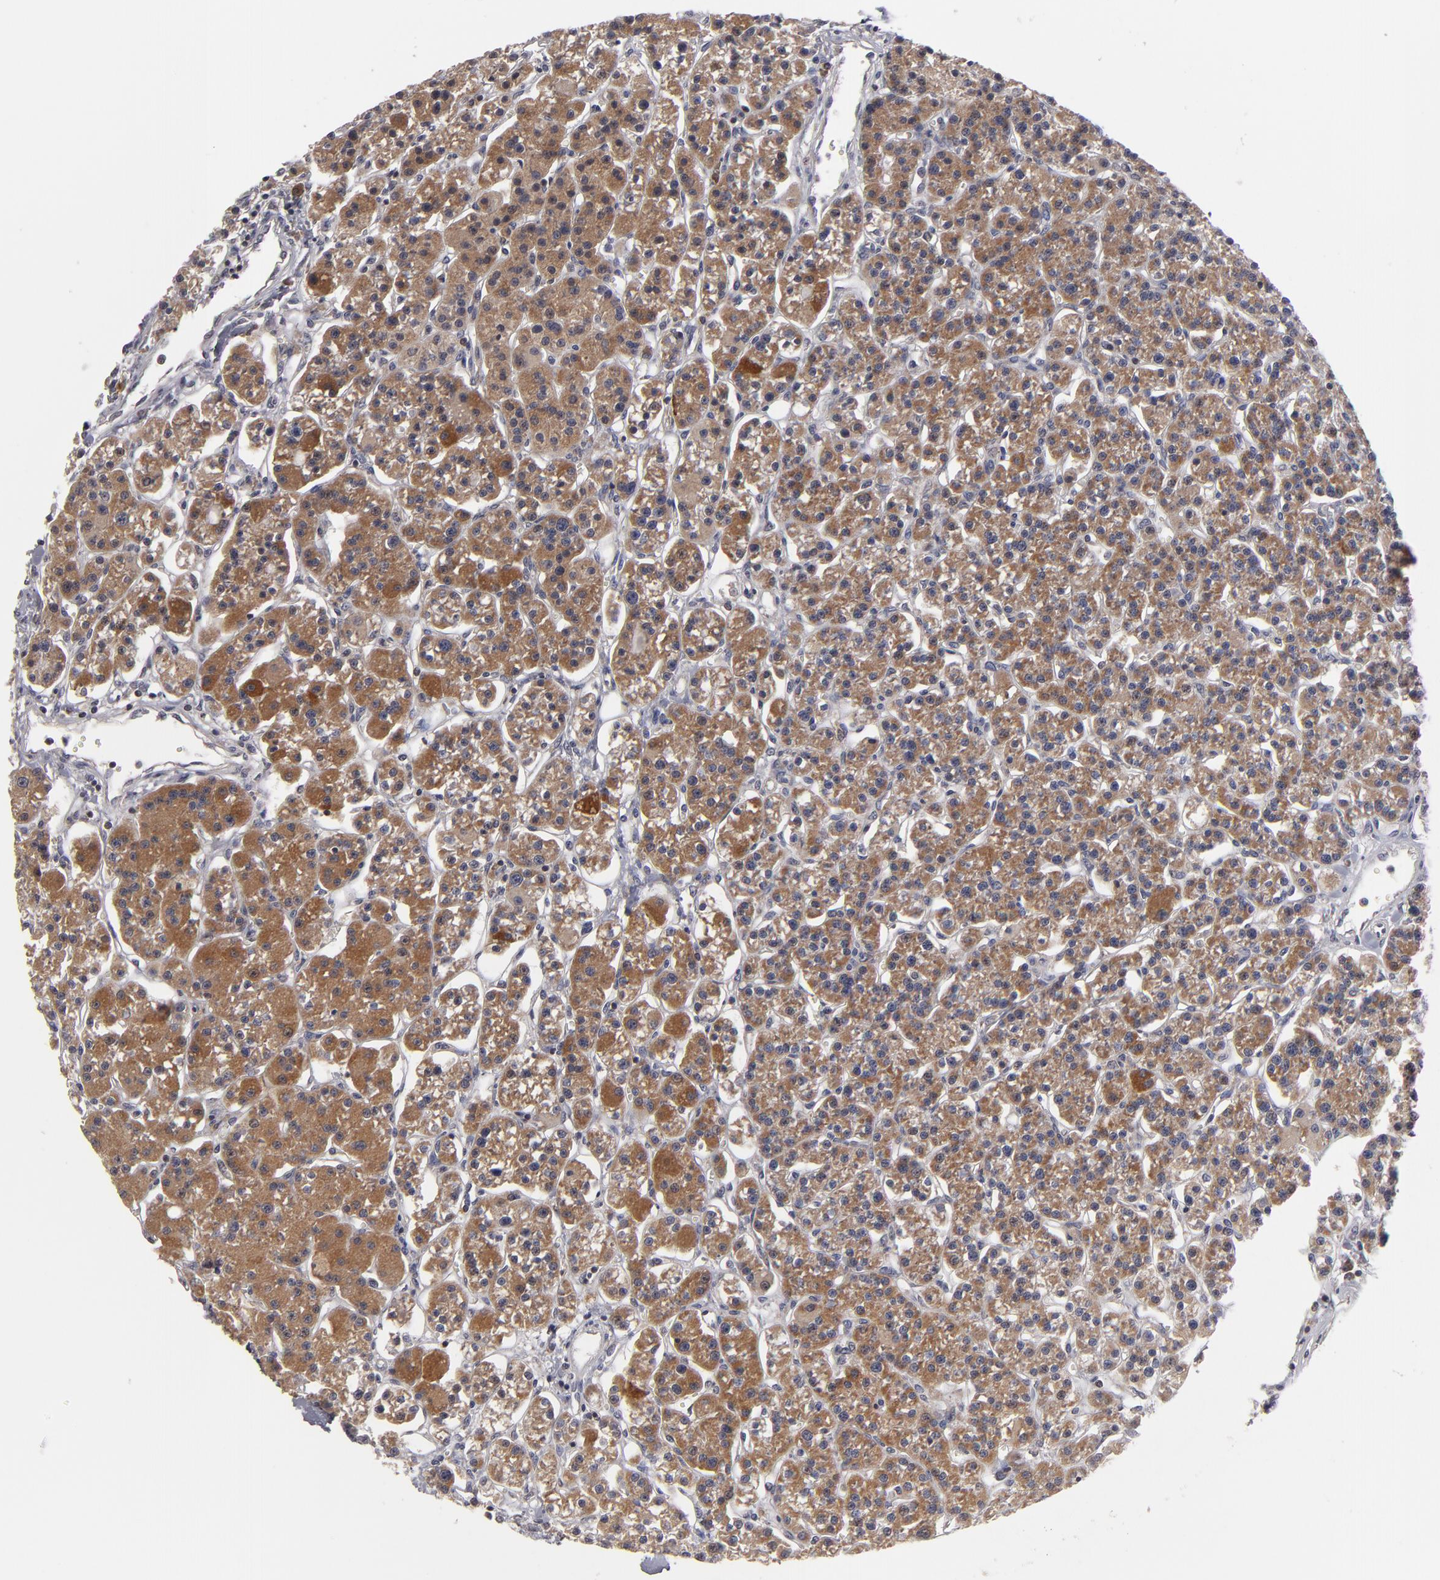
{"staining": {"intensity": "moderate", "quantity": ">75%", "location": "cytoplasmic/membranous"}, "tissue": "parathyroid gland", "cell_type": "Glandular cells", "image_type": "normal", "snomed": [{"axis": "morphology", "description": "Normal tissue, NOS"}, {"axis": "topography", "description": "Parathyroid gland"}], "caption": "An IHC photomicrograph of unremarkable tissue is shown. Protein staining in brown labels moderate cytoplasmic/membranous positivity in parathyroid gland within glandular cells. (Brightfield microscopy of DAB IHC at high magnification).", "gene": "GLCCI1", "patient": {"sex": "female", "age": 58}}